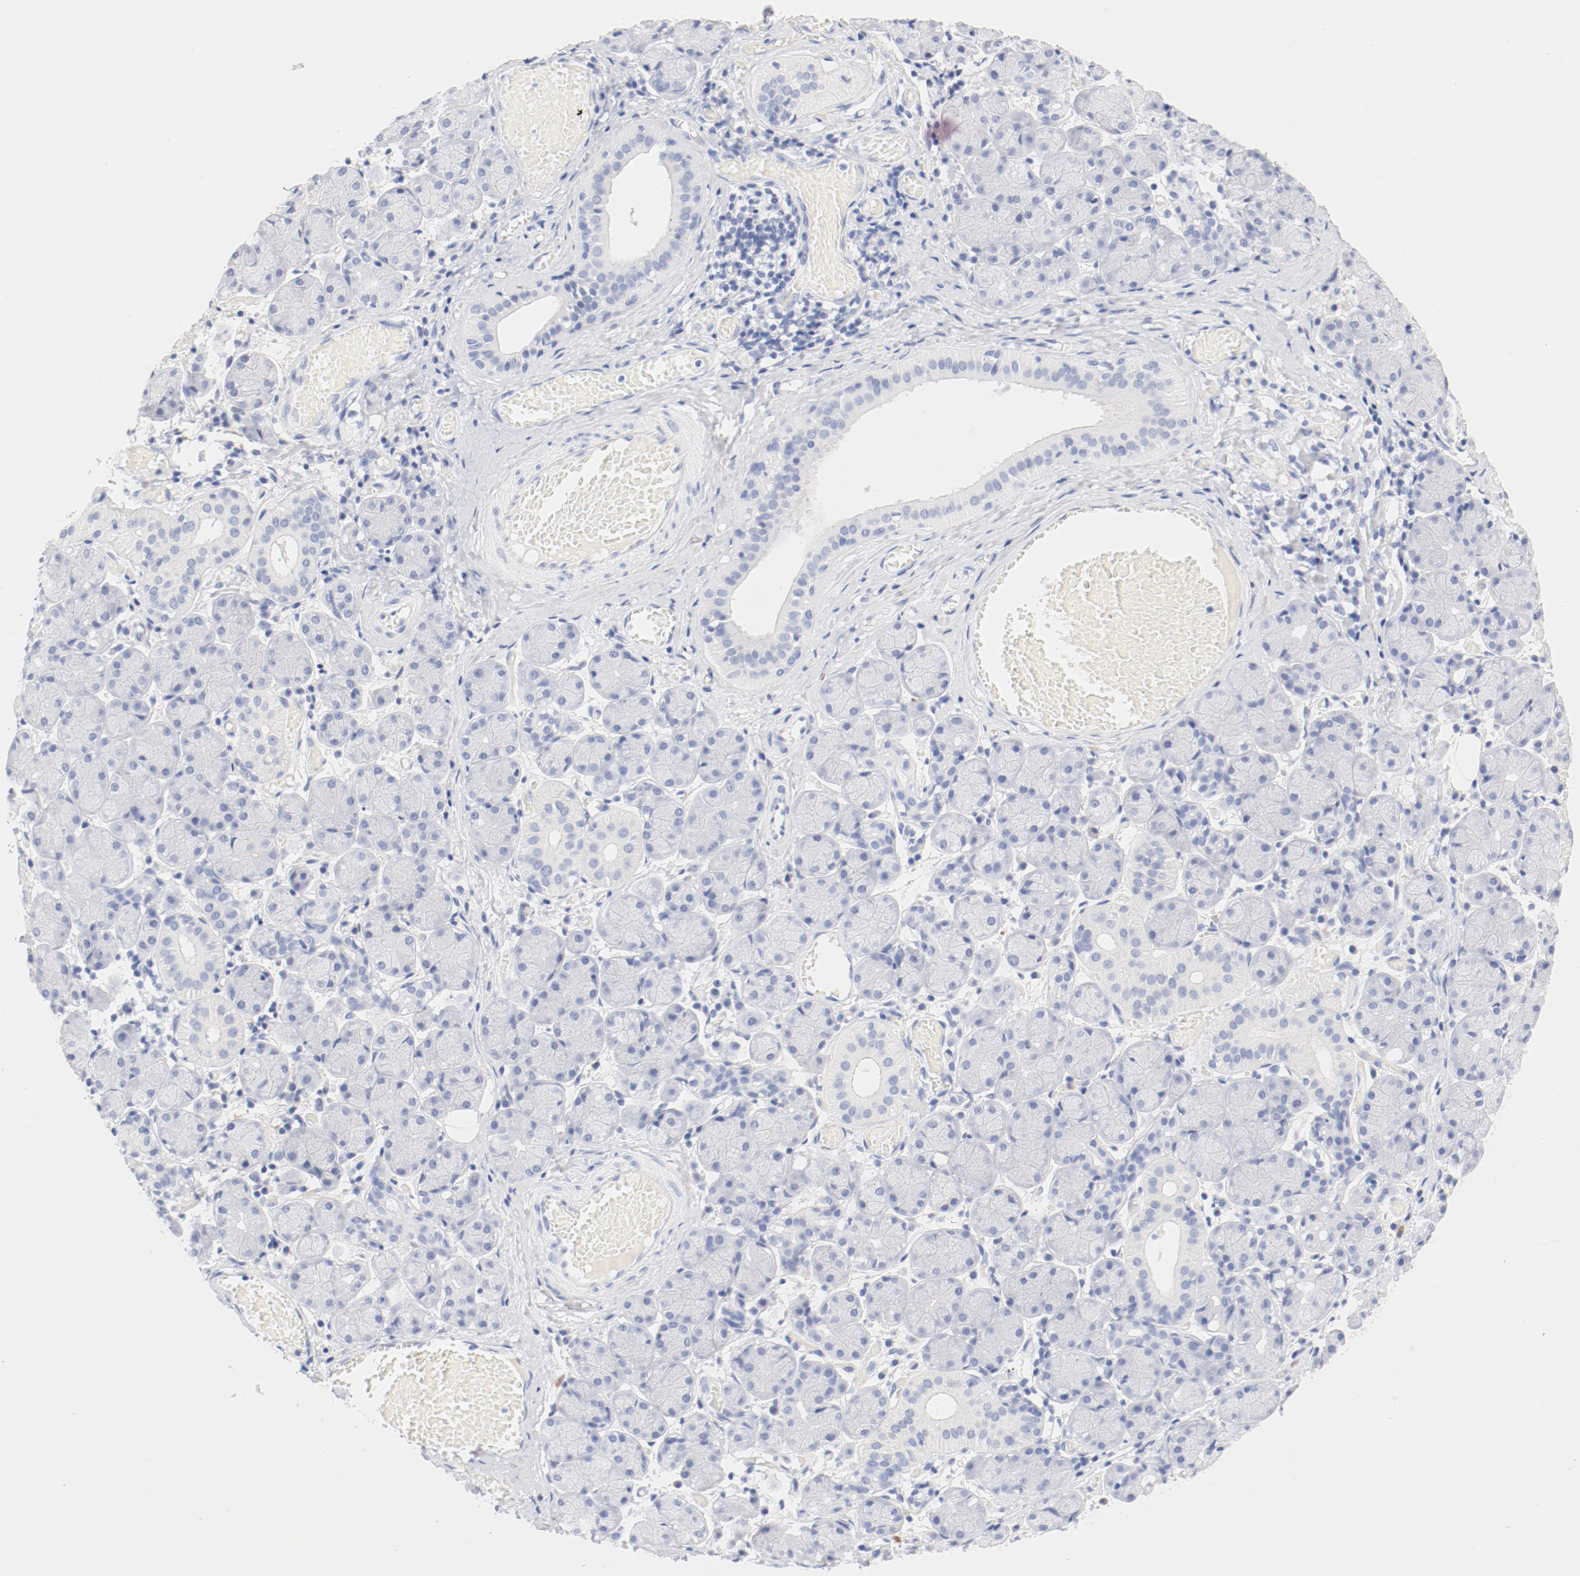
{"staining": {"intensity": "negative", "quantity": "none", "location": "none"}, "tissue": "salivary gland", "cell_type": "Glandular cells", "image_type": "normal", "snomed": [{"axis": "morphology", "description": "Normal tissue, NOS"}, {"axis": "topography", "description": "Salivary gland"}], "caption": "This is an immunohistochemistry micrograph of benign human salivary gland. There is no staining in glandular cells.", "gene": "HOMER1", "patient": {"sex": "female", "age": 24}}